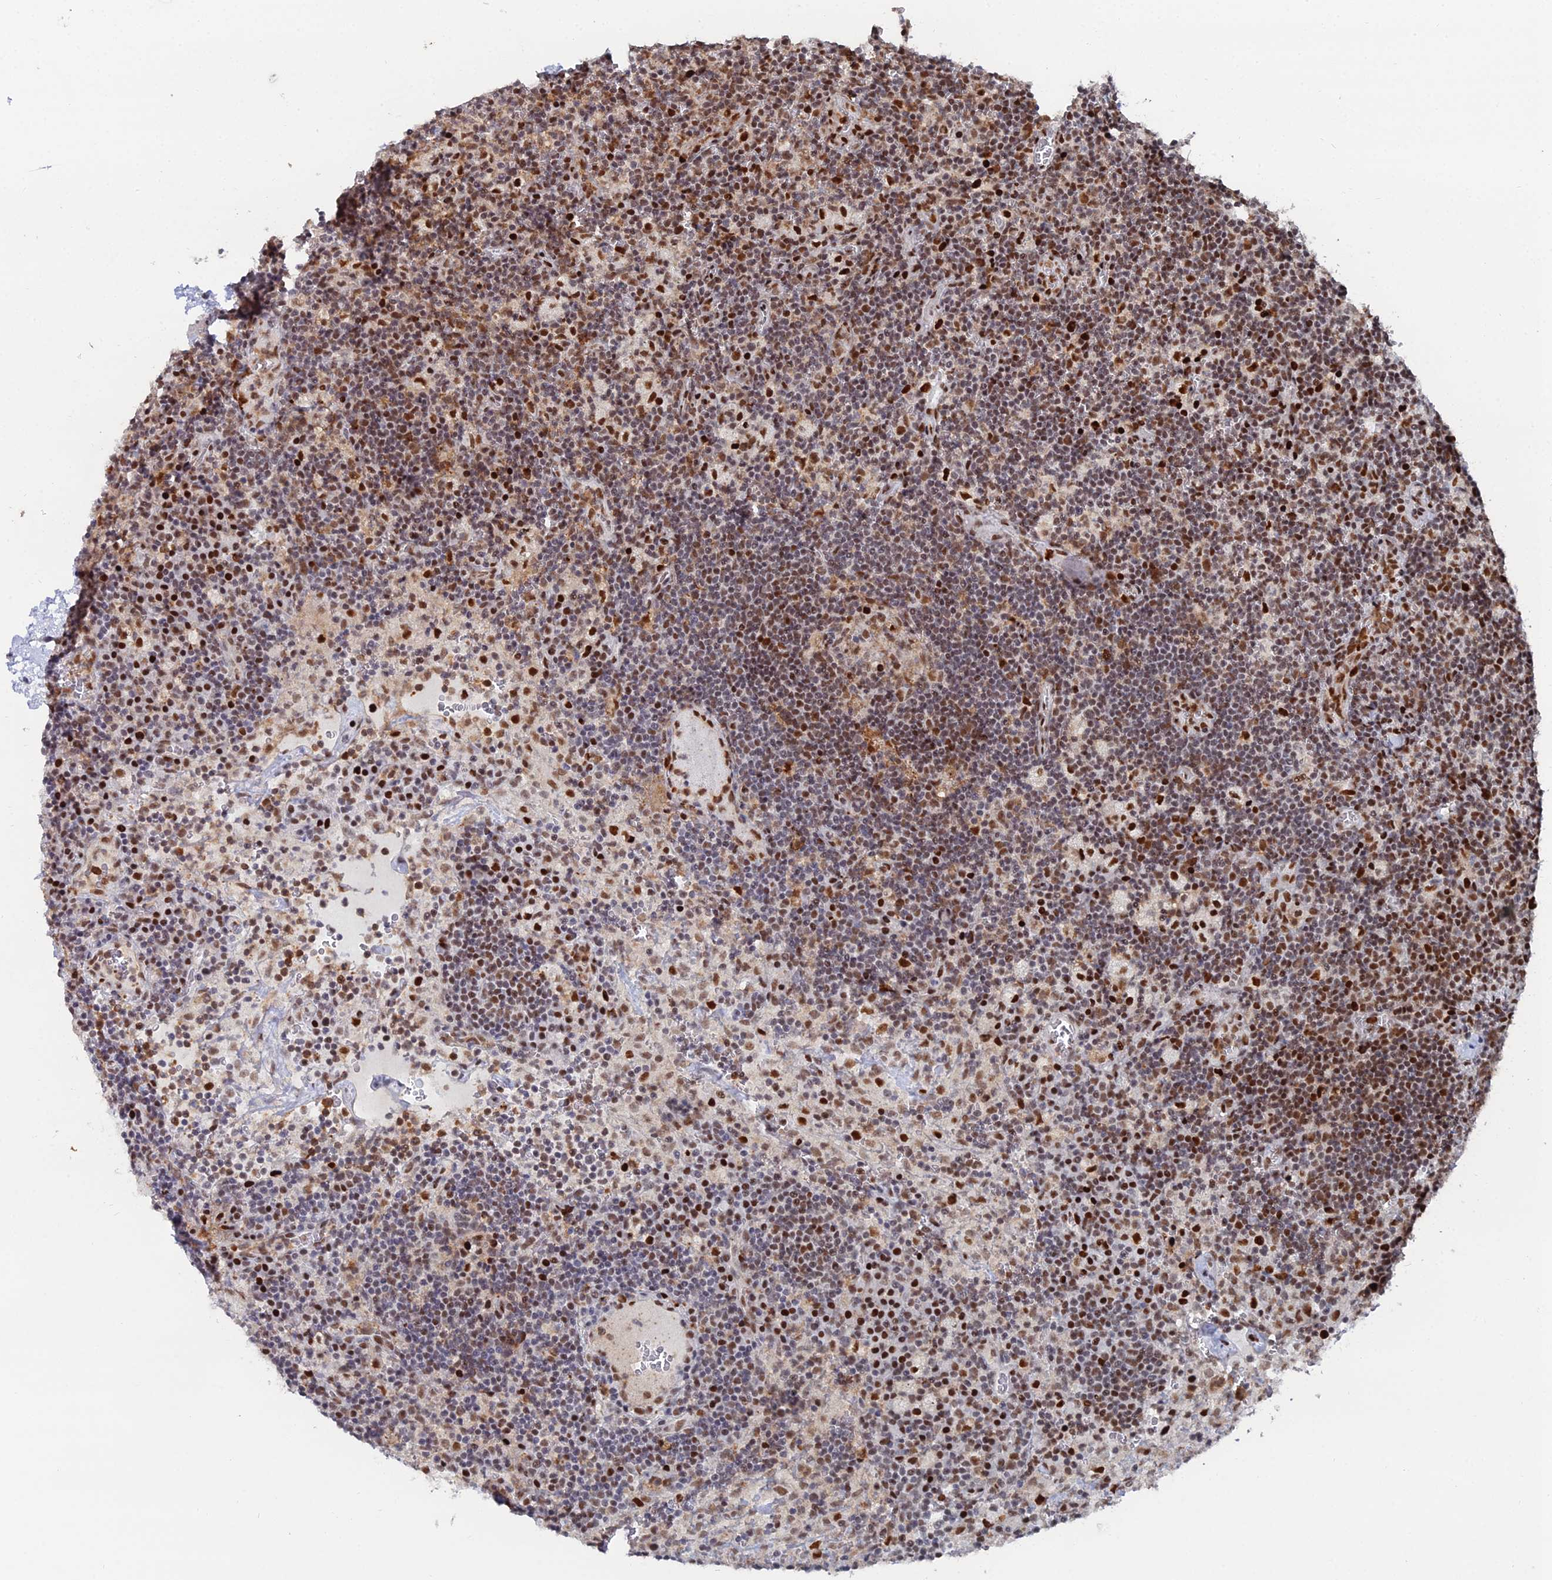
{"staining": {"intensity": "strong", "quantity": "25%-75%", "location": "nuclear"}, "tissue": "lymph node", "cell_type": "Non-germinal center cells", "image_type": "normal", "snomed": [{"axis": "morphology", "description": "Normal tissue, NOS"}, {"axis": "topography", "description": "Lymph node"}], "caption": "An immunohistochemistry (IHC) micrograph of unremarkable tissue is shown. Protein staining in brown labels strong nuclear positivity in lymph node within non-germinal center cells.", "gene": "GSC2", "patient": {"sex": "male", "age": 58}}